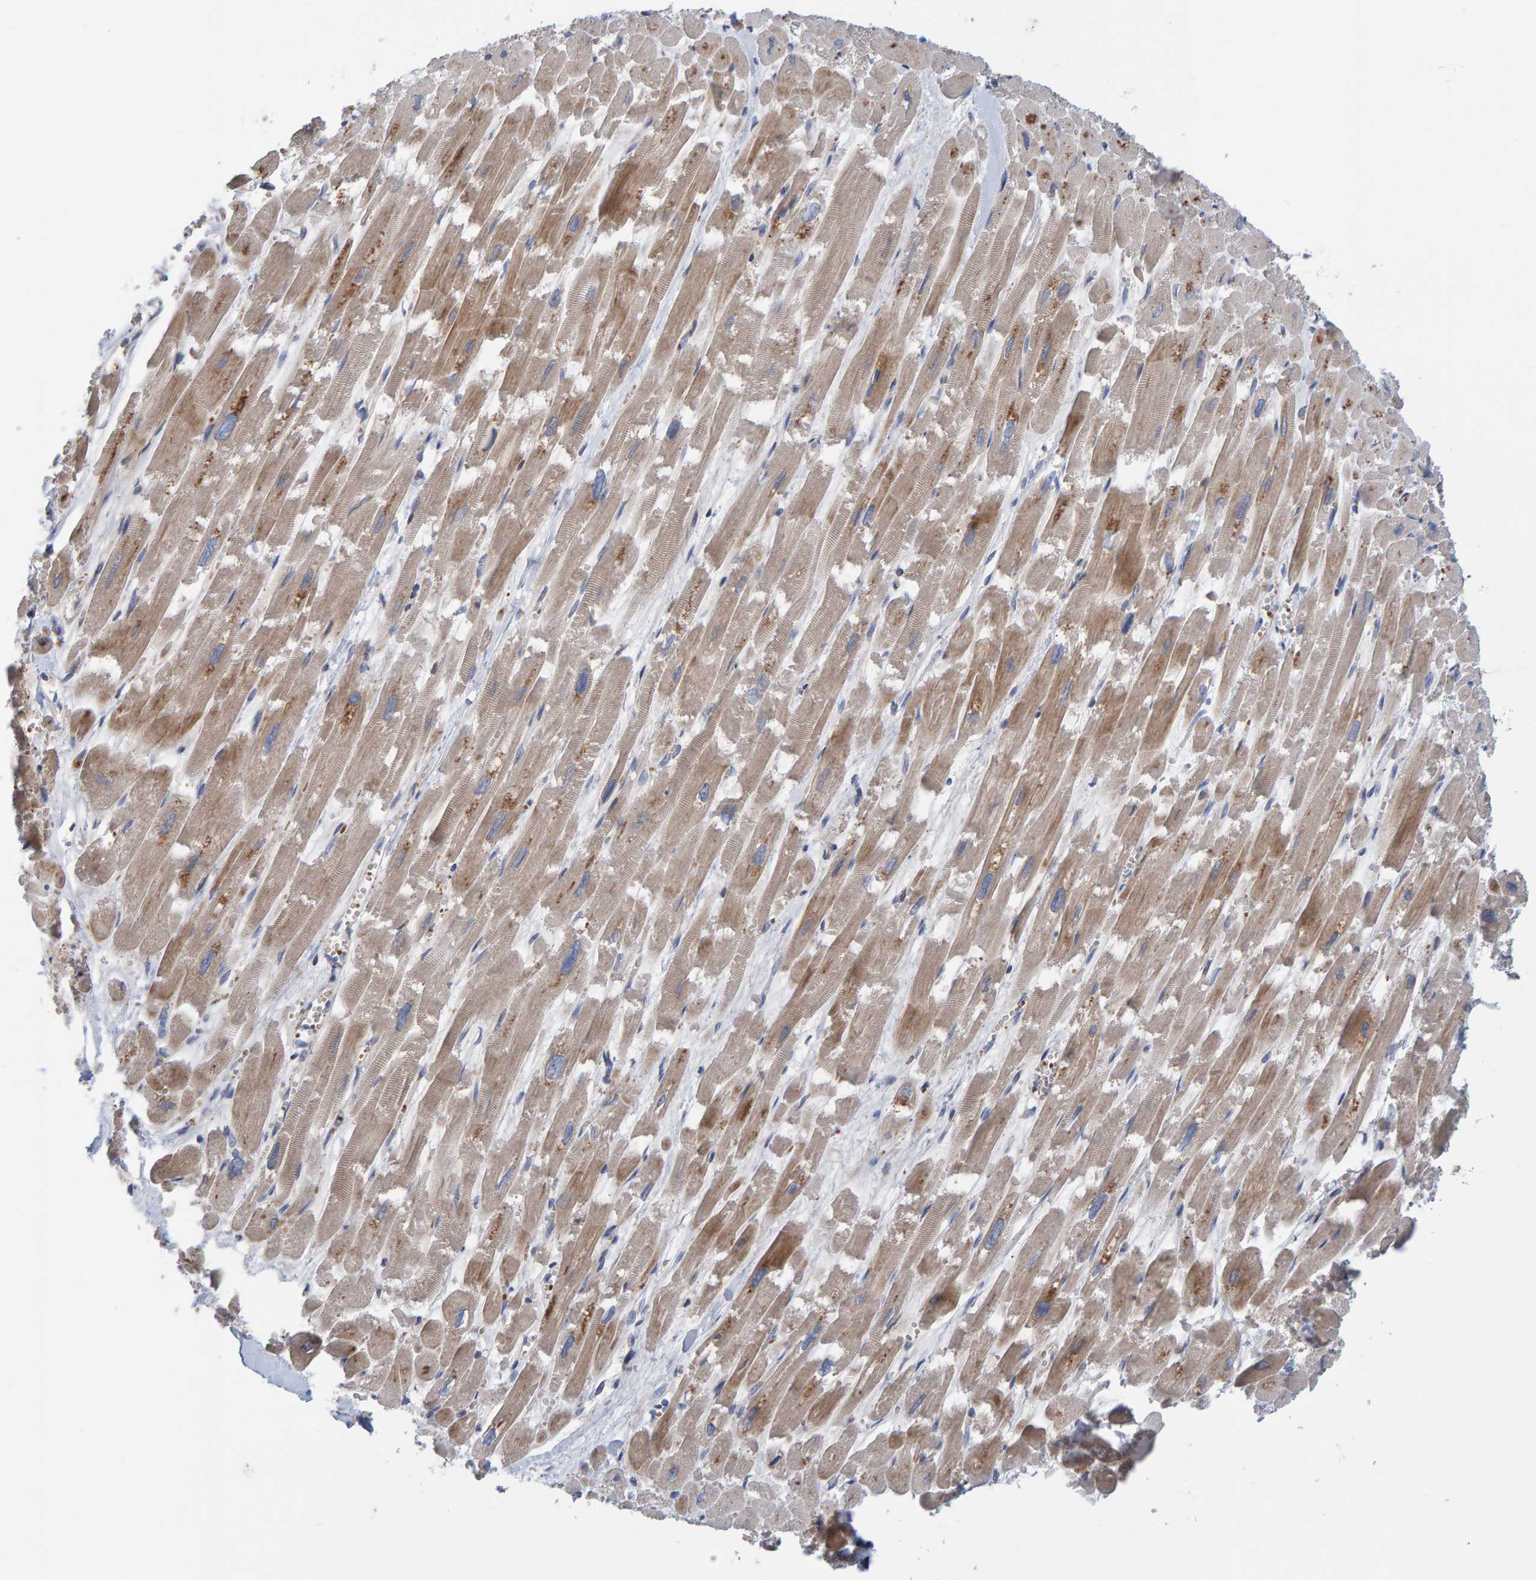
{"staining": {"intensity": "moderate", "quantity": ">75%", "location": "cytoplasmic/membranous"}, "tissue": "heart muscle", "cell_type": "Cardiomyocytes", "image_type": "normal", "snomed": [{"axis": "morphology", "description": "Normal tissue, NOS"}, {"axis": "topography", "description": "Heart"}], "caption": "Cardiomyocytes exhibit moderate cytoplasmic/membranous positivity in approximately >75% of cells in benign heart muscle. (brown staining indicates protein expression, while blue staining denotes nuclei).", "gene": "MFSD6L", "patient": {"sex": "male", "age": 54}}